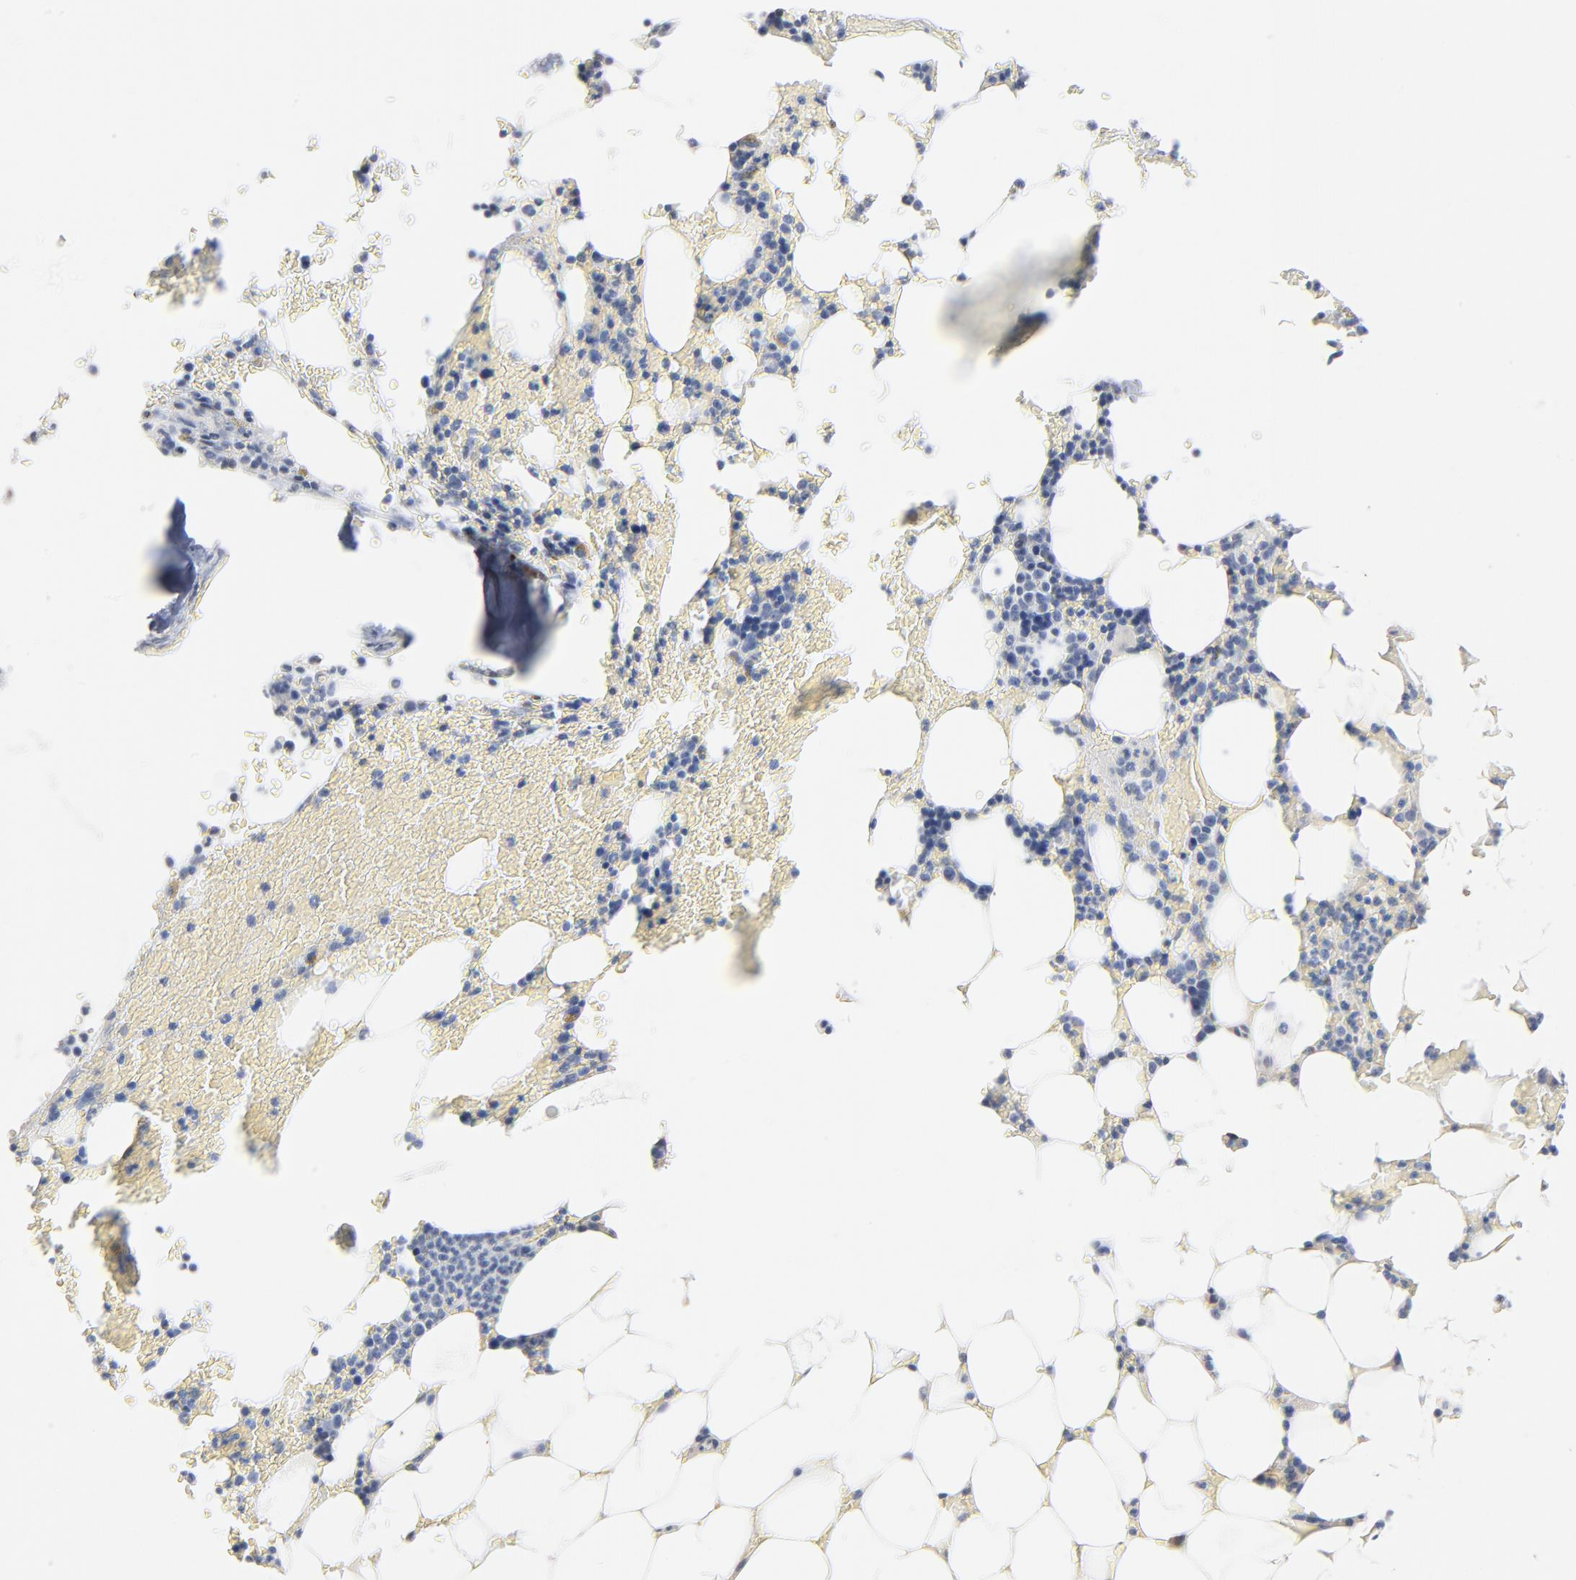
{"staining": {"intensity": "weak", "quantity": "<25%", "location": "cytoplasmic/membranous"}, "tissue": "bone marrow", "cell_type": "Hematopoietic cells", "image_type": "normal", "snomed": [{"axis": "morphology", "description": "Normal tissue, NOS"}, {"axis": "topography", "description": "Bone marrow"}], "caption": "Micrograph shows no significant protein positivity in hematopoietic cells of benign bone marrow.", "gene": "EPCAM", "patient": {"sex": "female", "age": 73}}